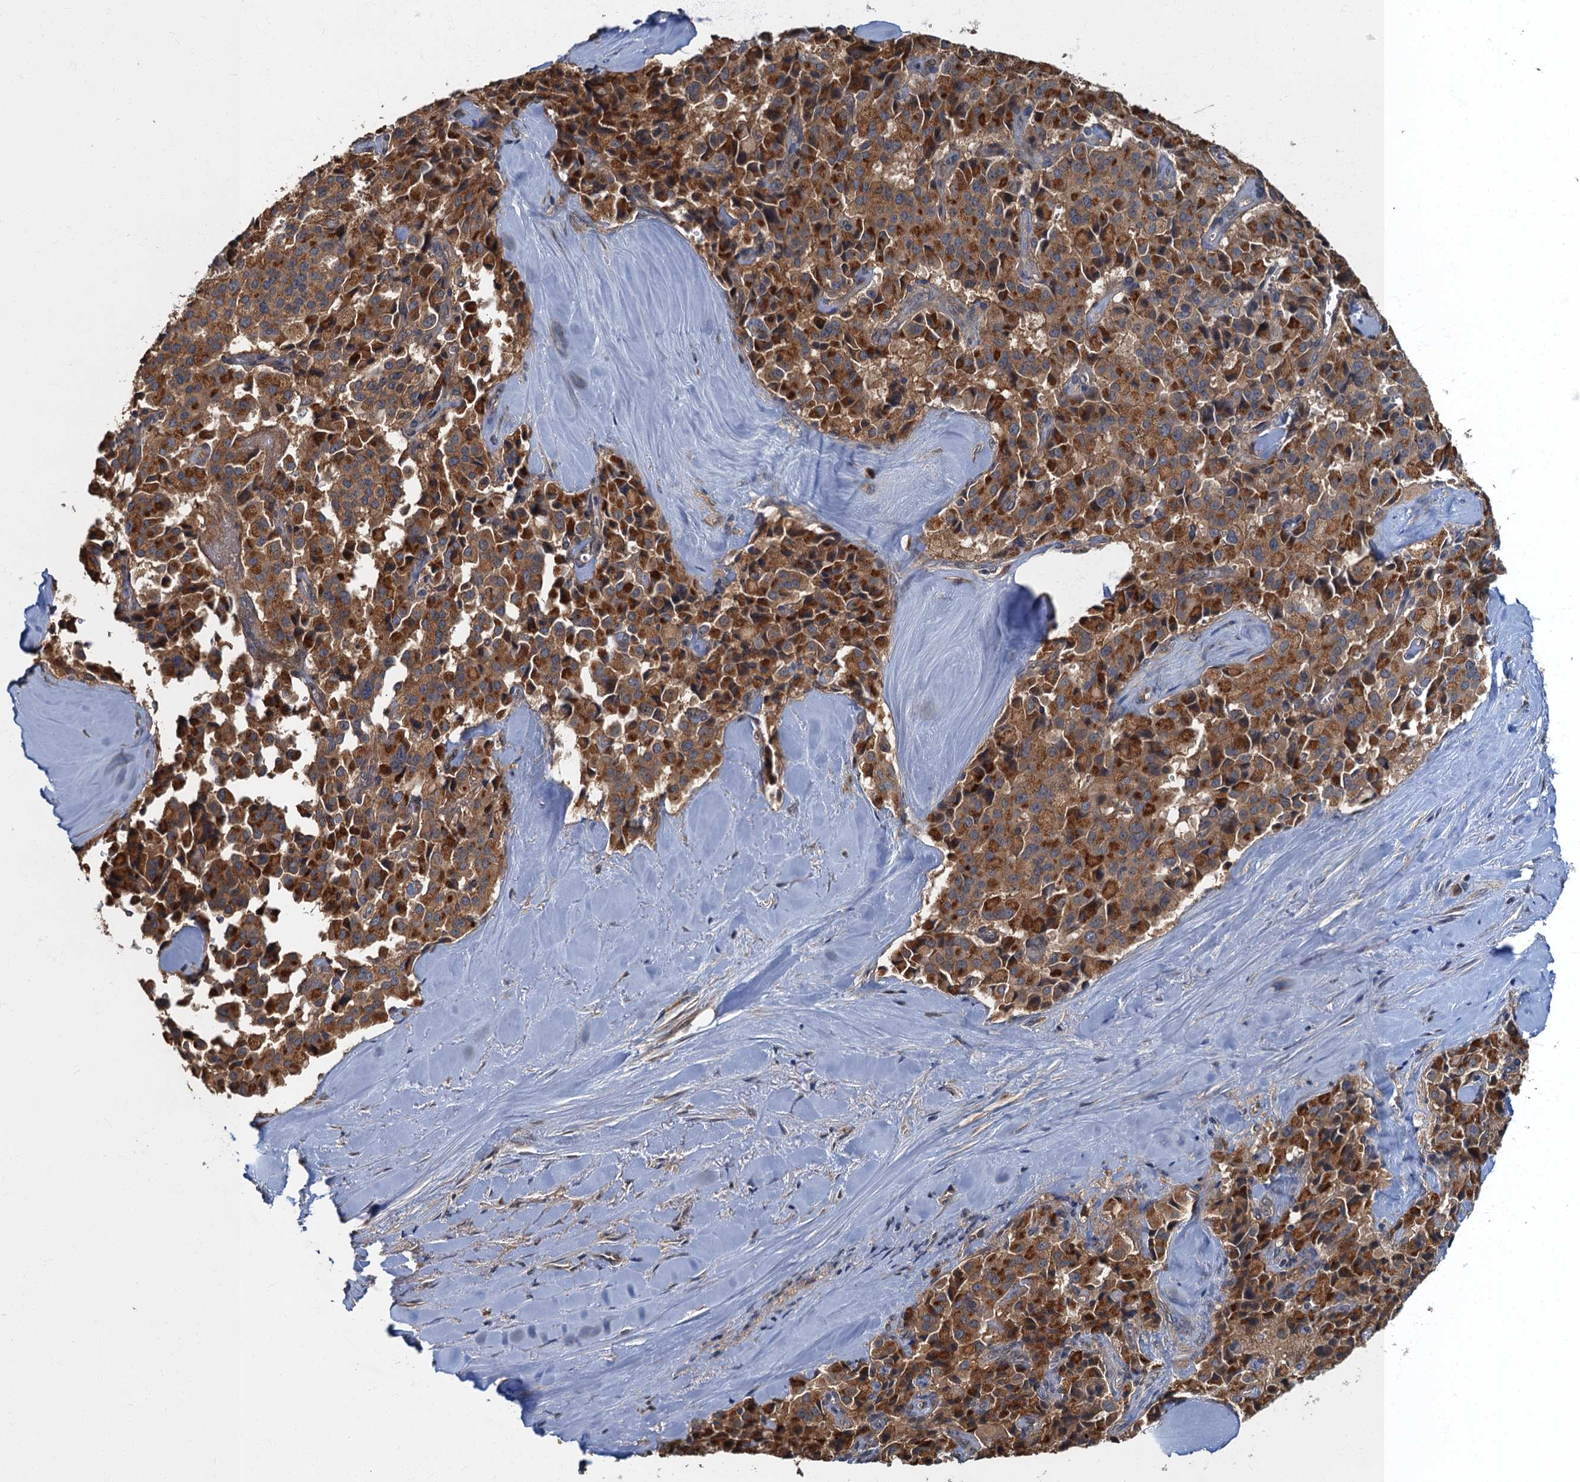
{"staining": {"intensity": "moderate", "quantity": ">75%", "location": "cytoplasmic/membranous"}, "tissue": "pancreatic cancer", "cell_type": "Tumor cells", "image_type": "cancer", "snomed": [{"axis": "morphology", "description": "Adenocarcinoma, NOS"}, {"axis": "topography", "description": "Pancreas"}], "caption": "Immunohistochemical staining of human adenocarcinoma (pancreatic) shows medium levels of moderate cytoplasmic/membranous protein positivity in about >75% of tumor cells.", "gene": "TBCK", "patient": {"sex": "male", "age": 65}}